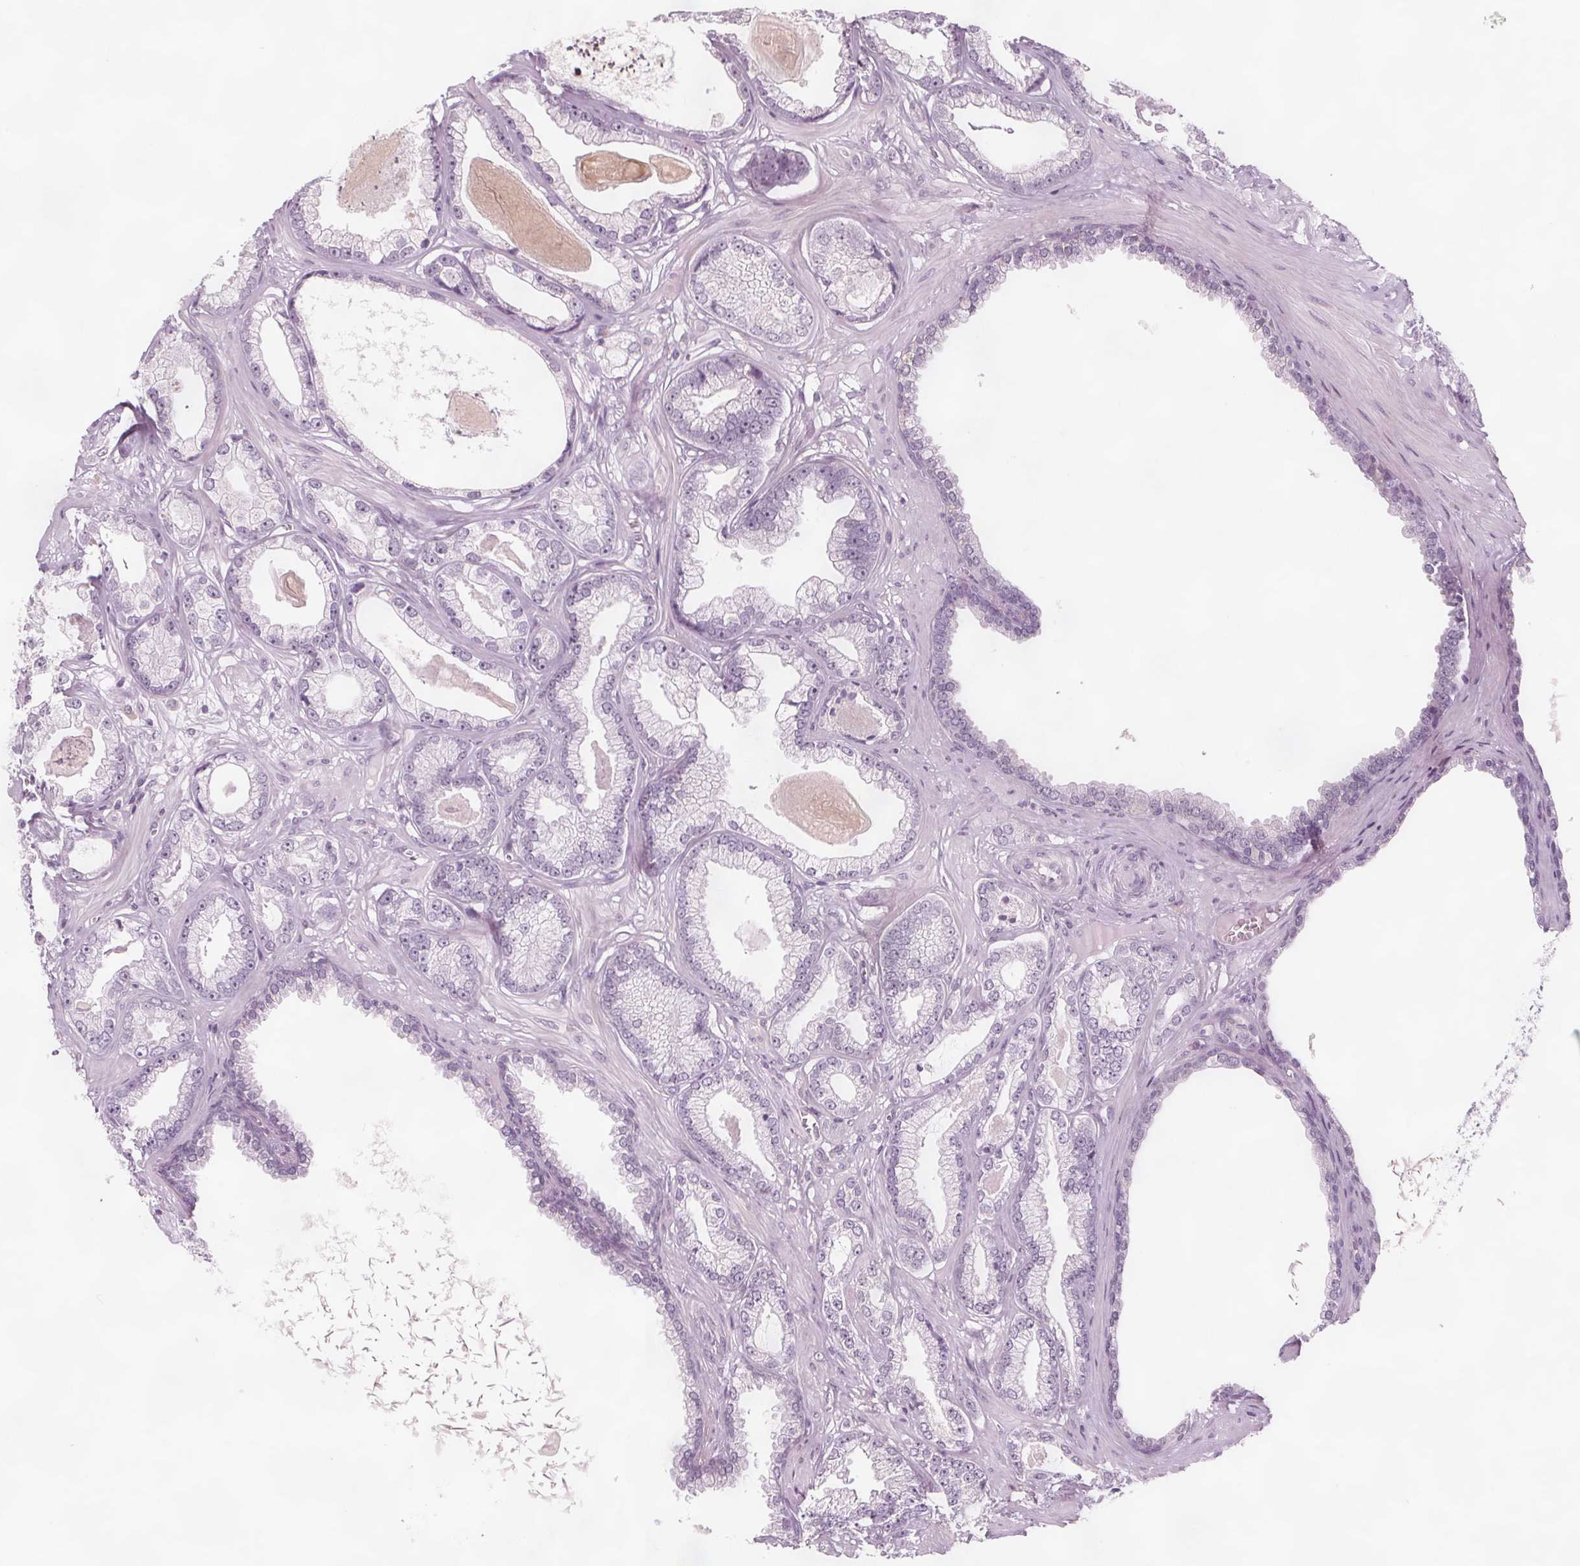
{"staining": {"intensity": "negative", "quantity": "none", "location": "none"}, "tissue": "prostate cancer", "cell_type": "Tumor cells", "image_type": "cancer", "snomed": [{"axis": "morphology", "description": "Adenocarcinoma, Low grade"}, {"axis": "topography", "description": "Prostate"}], "caption": "Immunohistochemistry of human prostate adenocarcinoma (low-grade) shows no positivity in tumor cells.", "gene": "C1orf167", "patient": {"sex": "male", "age": 64}}